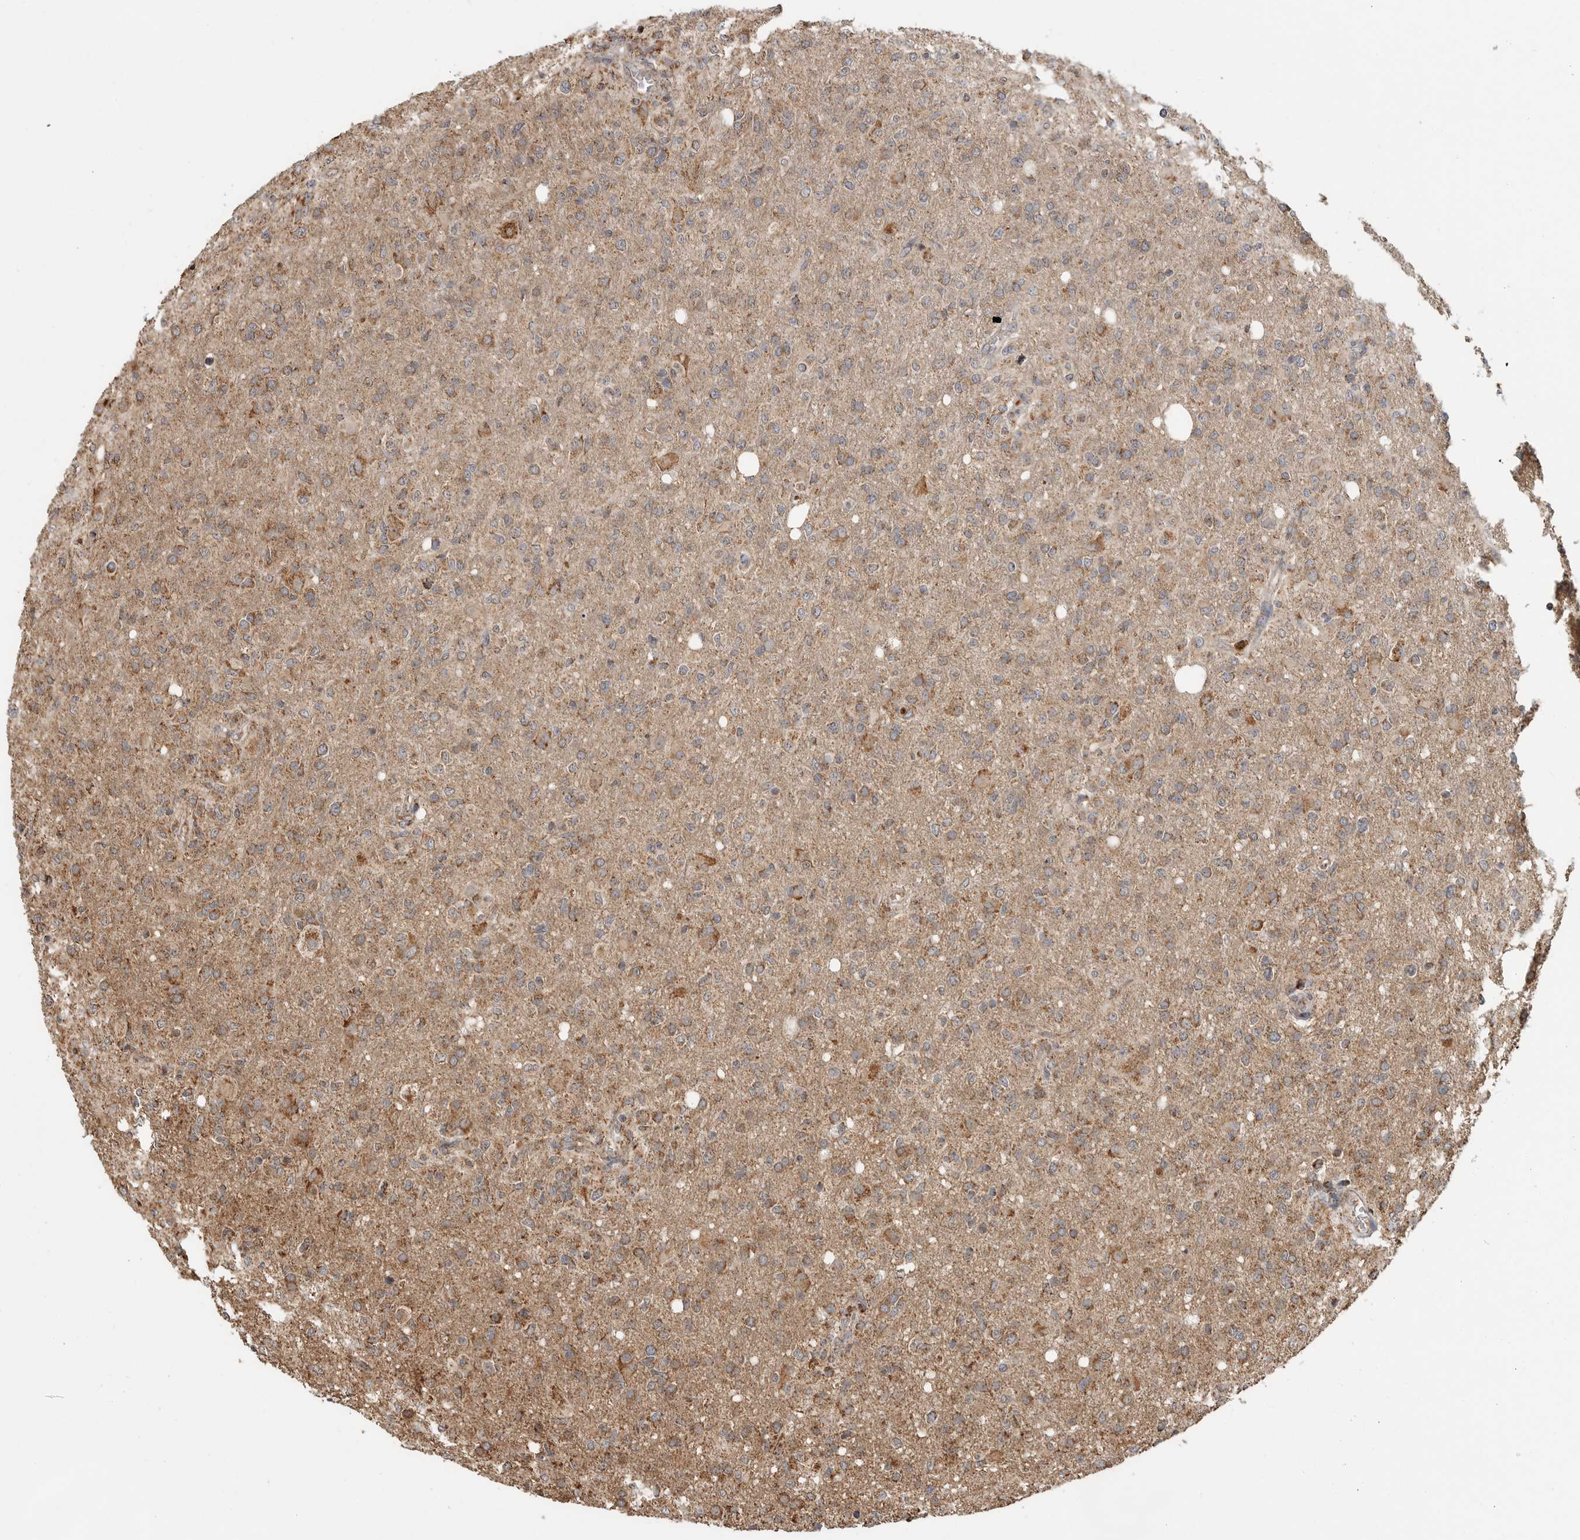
{"staining": {"intensity": "moderate", "quantity": "25%-75%", "location": "cytoplasmic/membranous"}, "tissue": "glioma", "cell_type": "Tumor cells", "image_type": "cancer", "snomed": [{"axis": "morphology", "description": "Glioma, malignant, High grade"}, {"axis": "topography", "description": "Brain"}], "caption": "Glioma was stained to show a protein in brown. There is medium levels of moderate cytoplasmic/membranous staining in approximately 25%-75% of tumor cells. The staining was performed using DAB (3,3'-diaminobenzidine), with brown indicating positive protein expression. Nuclei are stained blue with hematoxylin.", "gene": "GCNT2", "patient": {"sex": "female", "age": 57}}